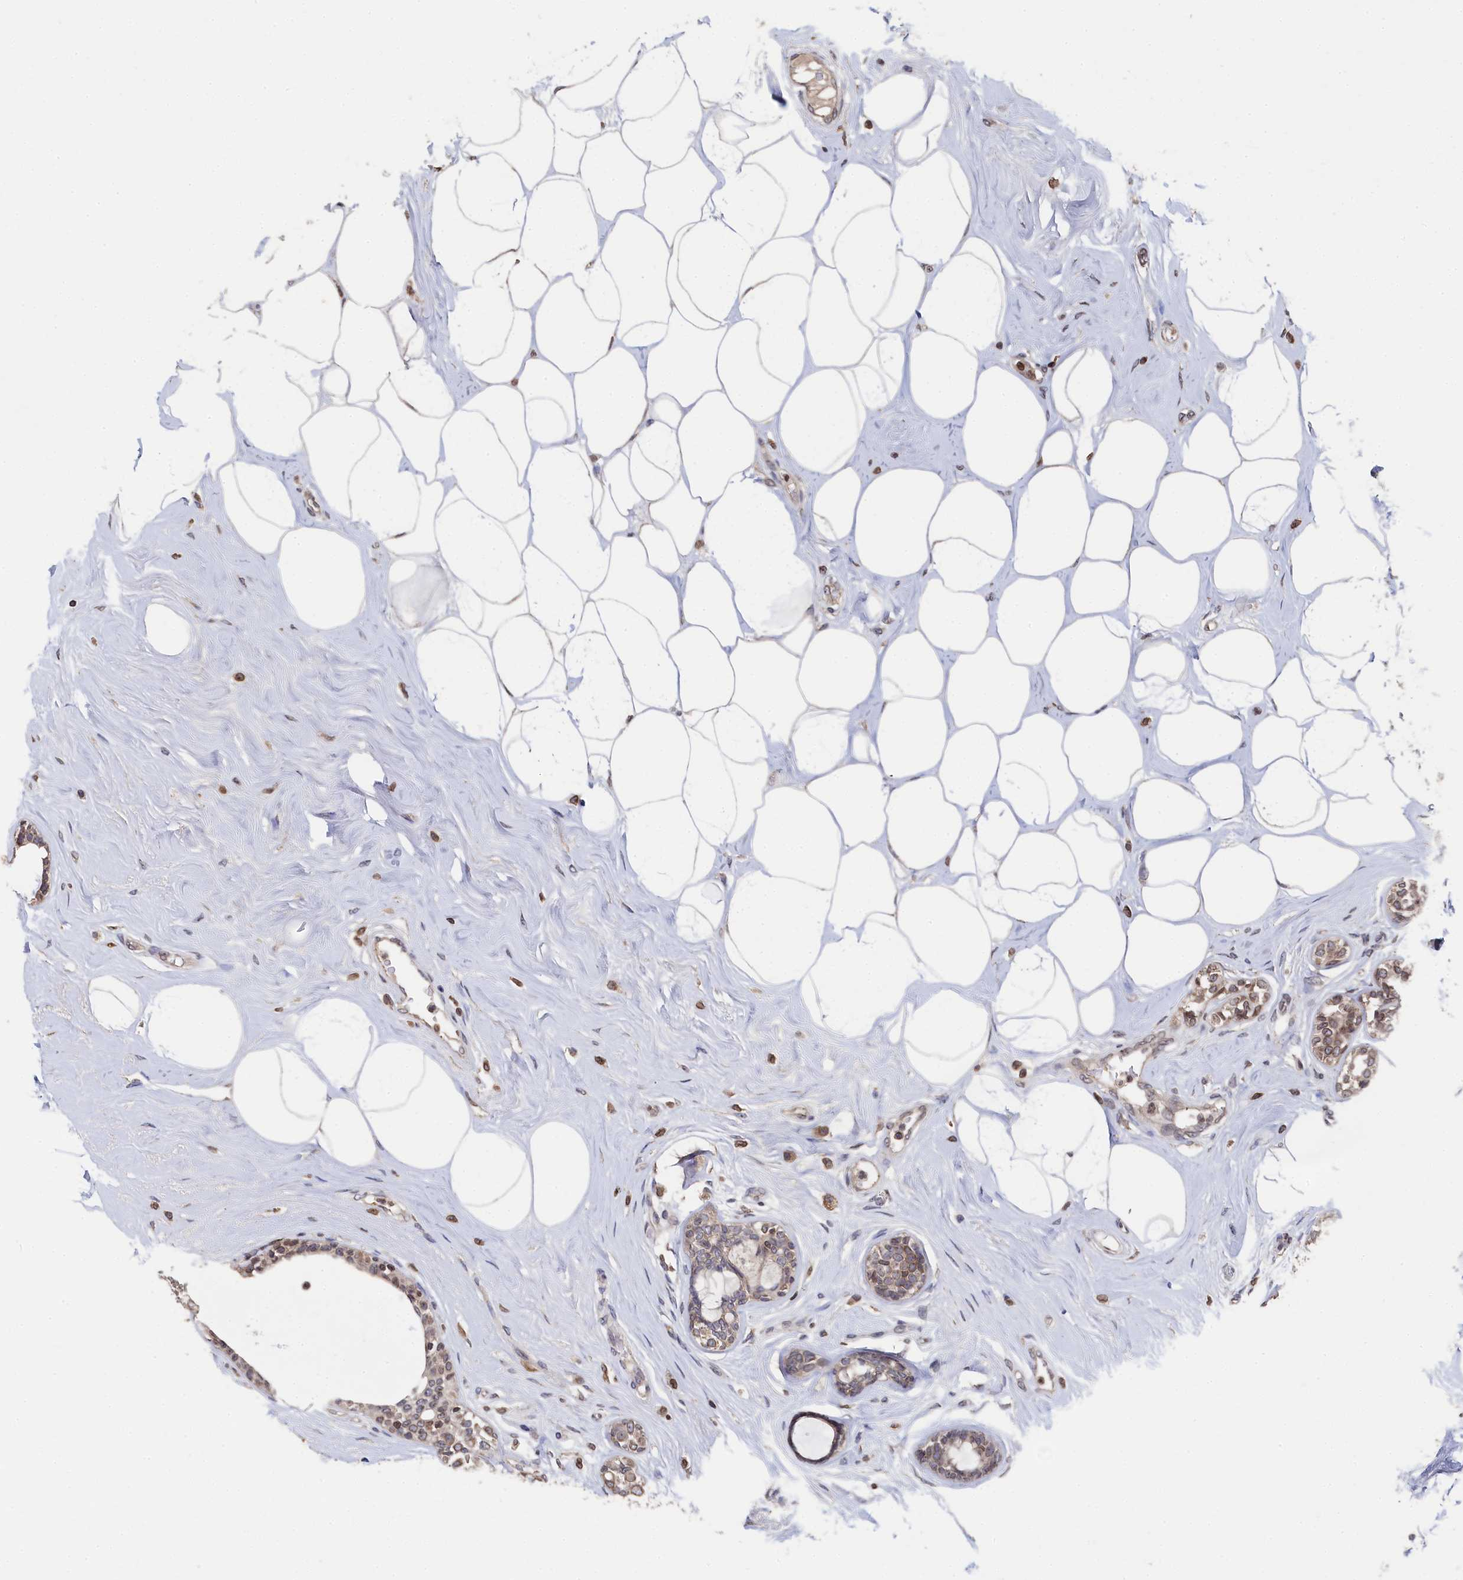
{"staining": {"intensity": "moderate", "quantity": ">75%", "location": "cytoplasmic/membranous,nuclear"}, "tissue": "breast cancer", "cell_type": "Tumor cells", "image_type": "cancer", "snomed": [{"axis": "morphology", "description": "Lobular carcinoma"}, {"axis": "topography", "description": "Breast"}], "caption": "Breast cancer (lobular carcinoma) was stained to show a protein in brown. There is medium levels of moderate cytoplasmic/membranous and nuclear expression in approximately >75% of tumor cells. (Brightfield microscopy of DAB IHC at high magnification).", "gene": "ANKEF1", "patient": {"sex": "female", "age": 51}}